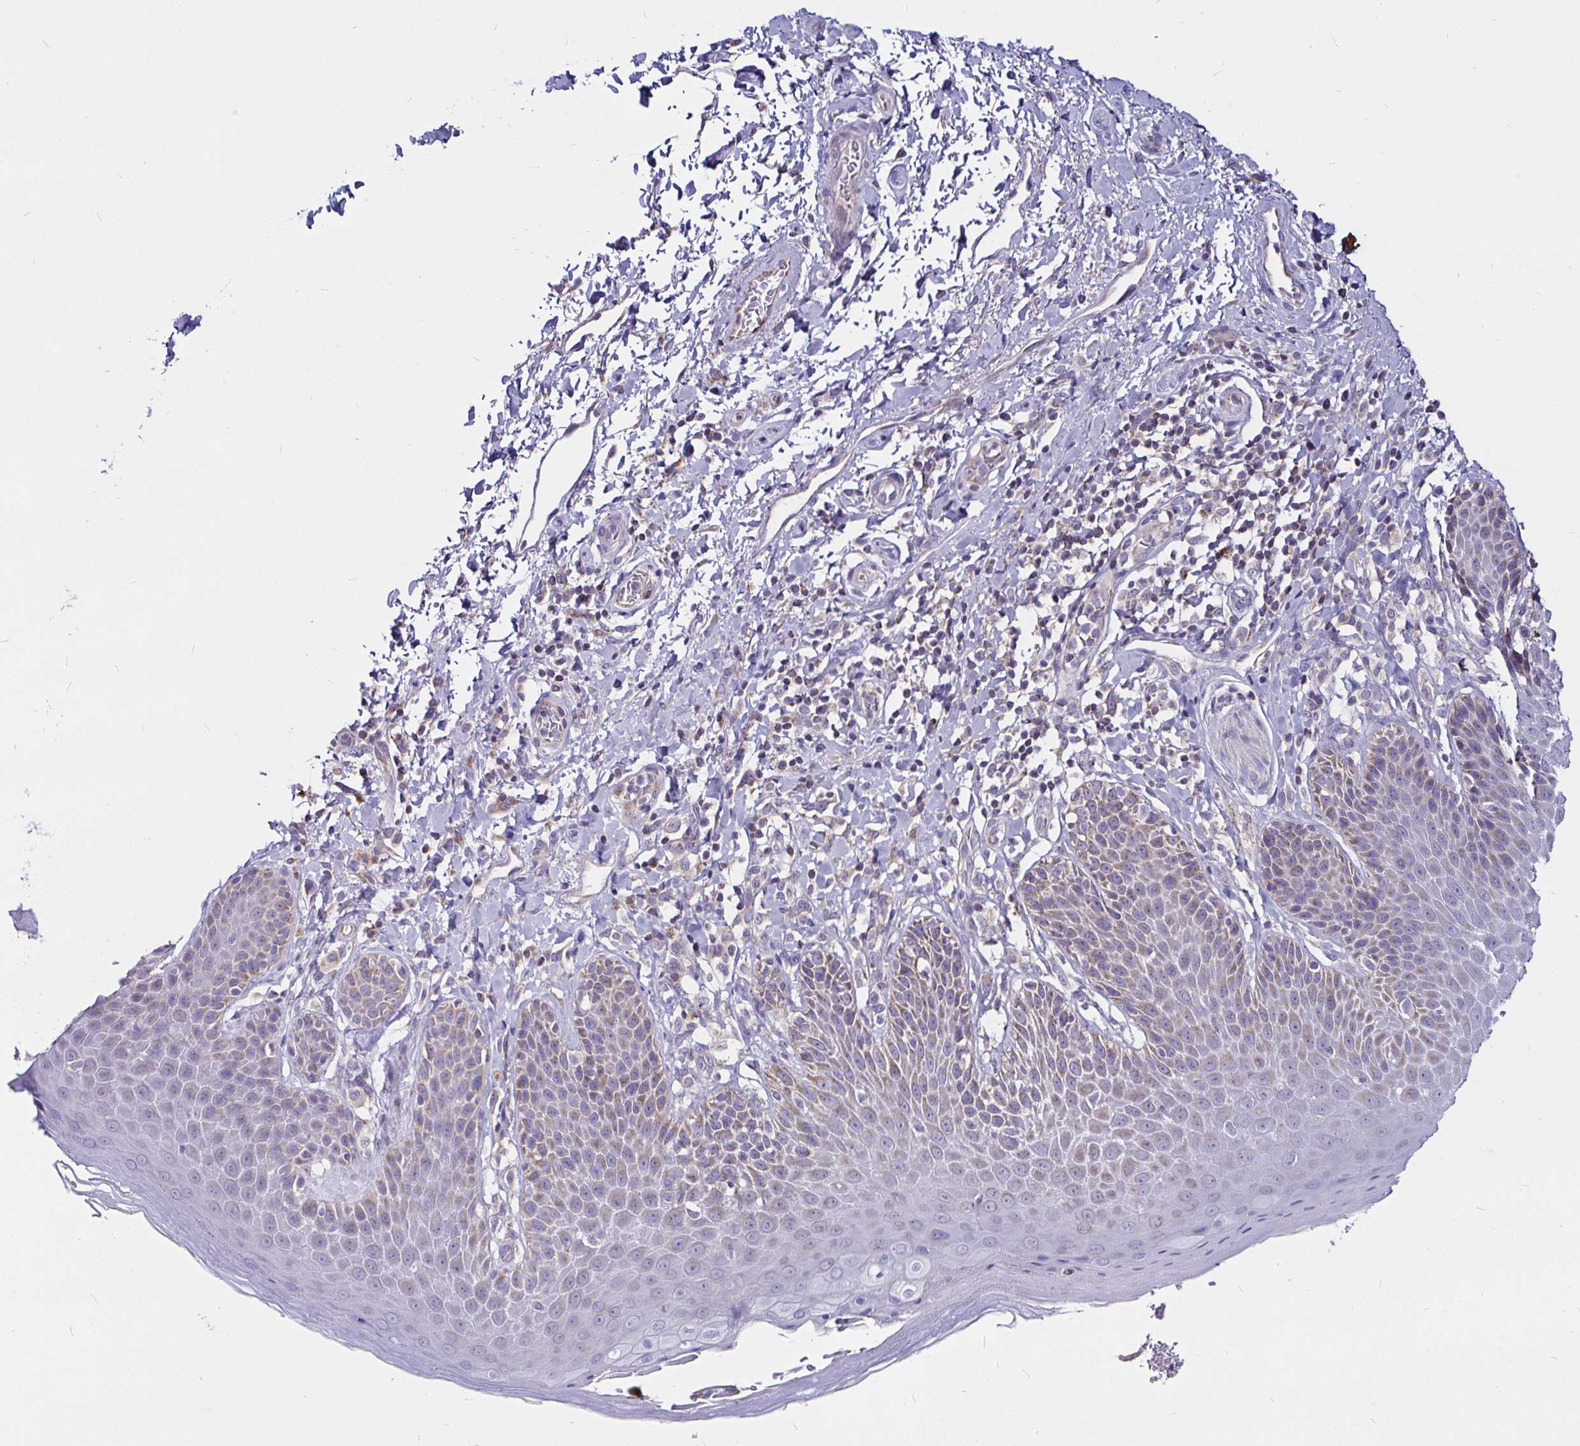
{"staining": {"intensity": "weak", "quantity": "<25%", "location": "cytoplasmic/membranous"}, "tissue": "skin", "cell_type": "Epidermal cells", "image_type": "normal", "snomed": [{"axis": "morphology", "description": "Normal tissue, NOS"}, {"axis": "topography", "description": "Anal"}, {"axis": "topography", "description": "Peripheral nerve tissue"}], "caption": "There is no significant staining in epidermal cells of skin. (DAB (3,3'-diaminobenzidine) immunohistochemistry (IHC) visualized using brightfield microscopy, high magnification).", "gene": "PGAM2", "patient": {"sex": "male", "age": 51}}